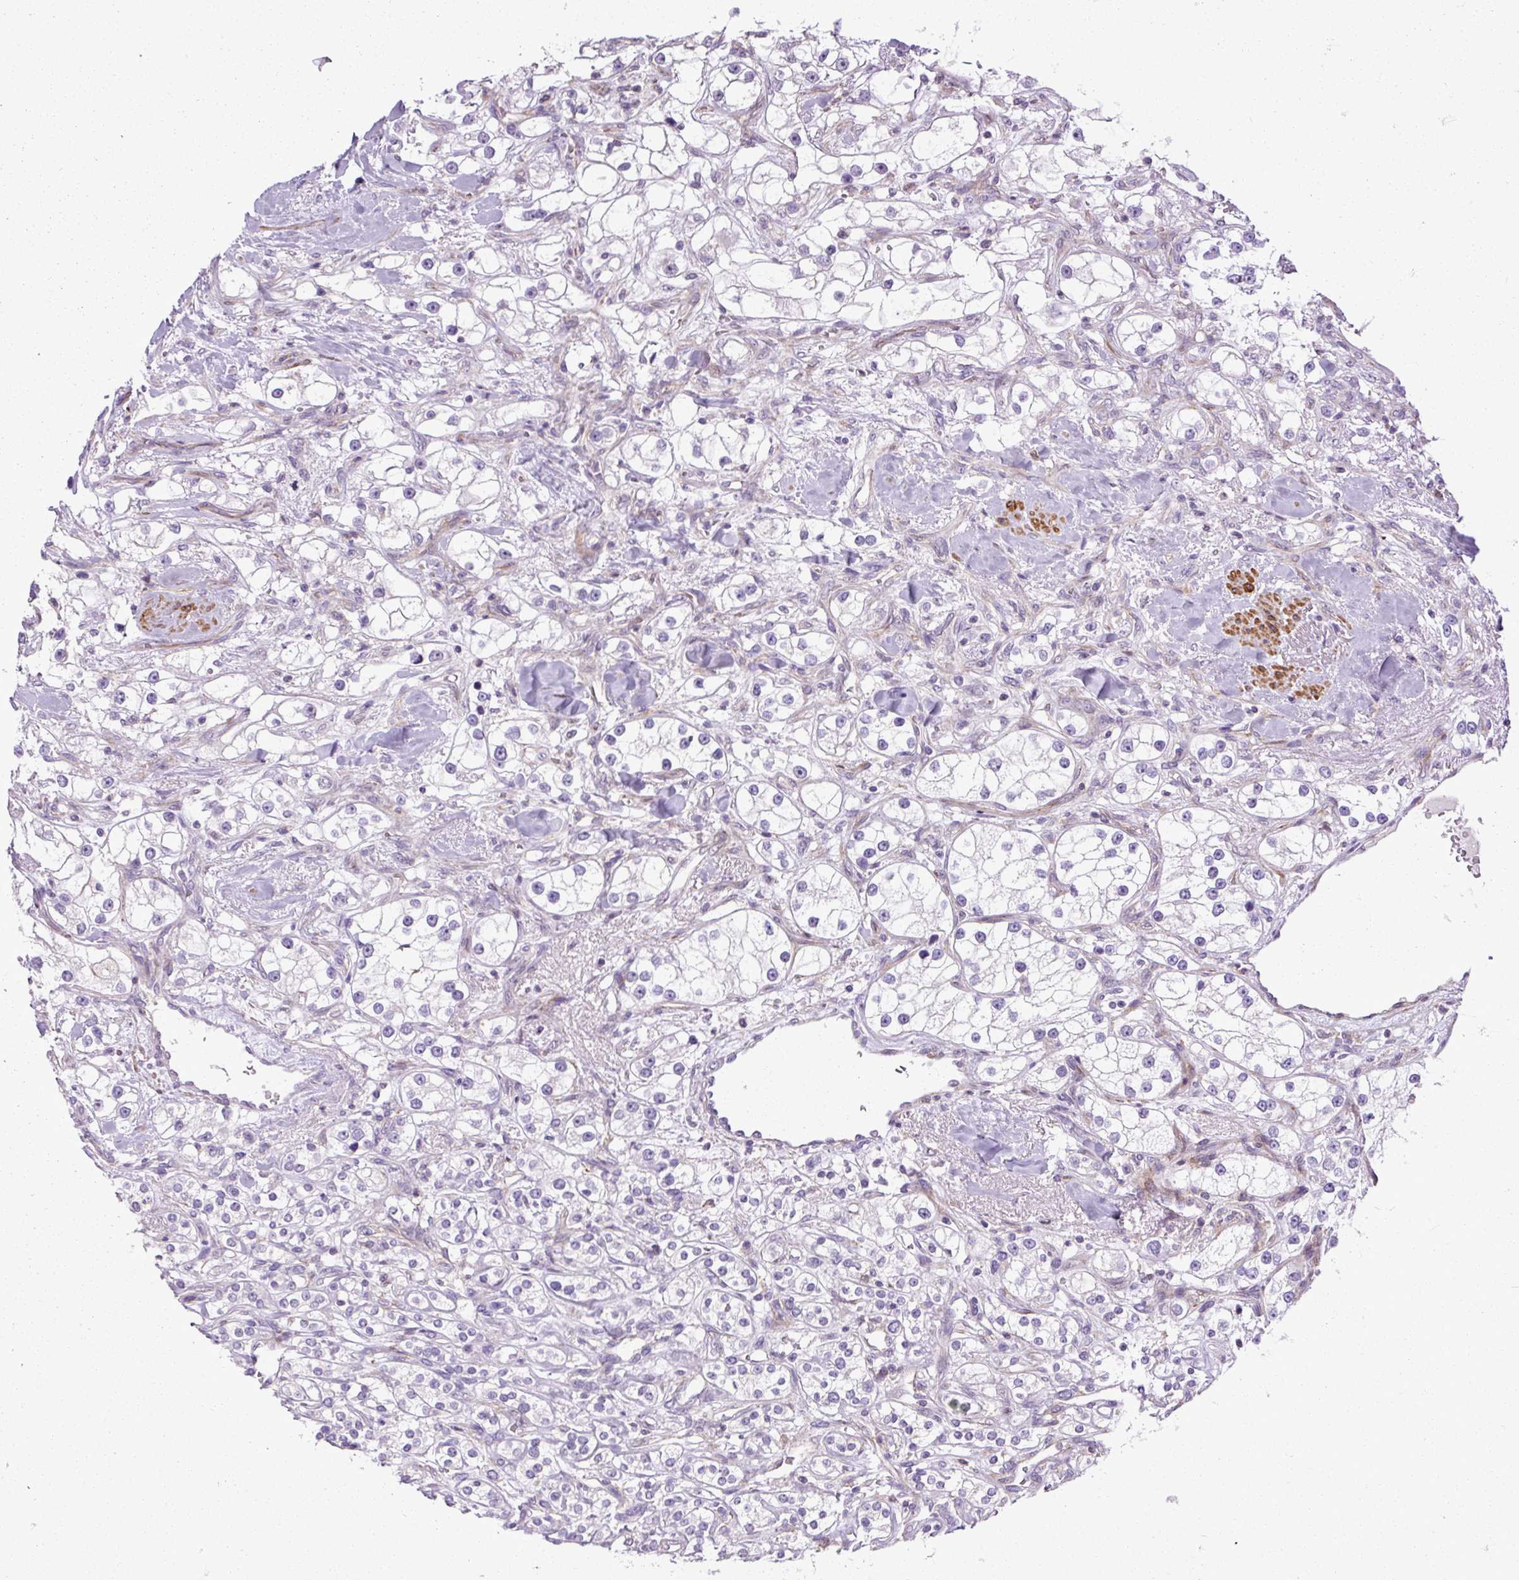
{"staining": {"intensity": "negative", "quantity": "none", "location": "none"}, "tissue": "renal cancer", "cell_type": "Tumor cells", "image_type": "cancer", "snomed": [{"axis": "morphology", "description": "Adenocarcinoma, NOS"}, {"axis": "topography", "description": "Kidney"}], "caption": "This is an immunohistochemistry image of human renal cancer. There is no positivity in tumor cells.", "gene": "ZNF197", "patient": {"sex": "male", "age": 77}}